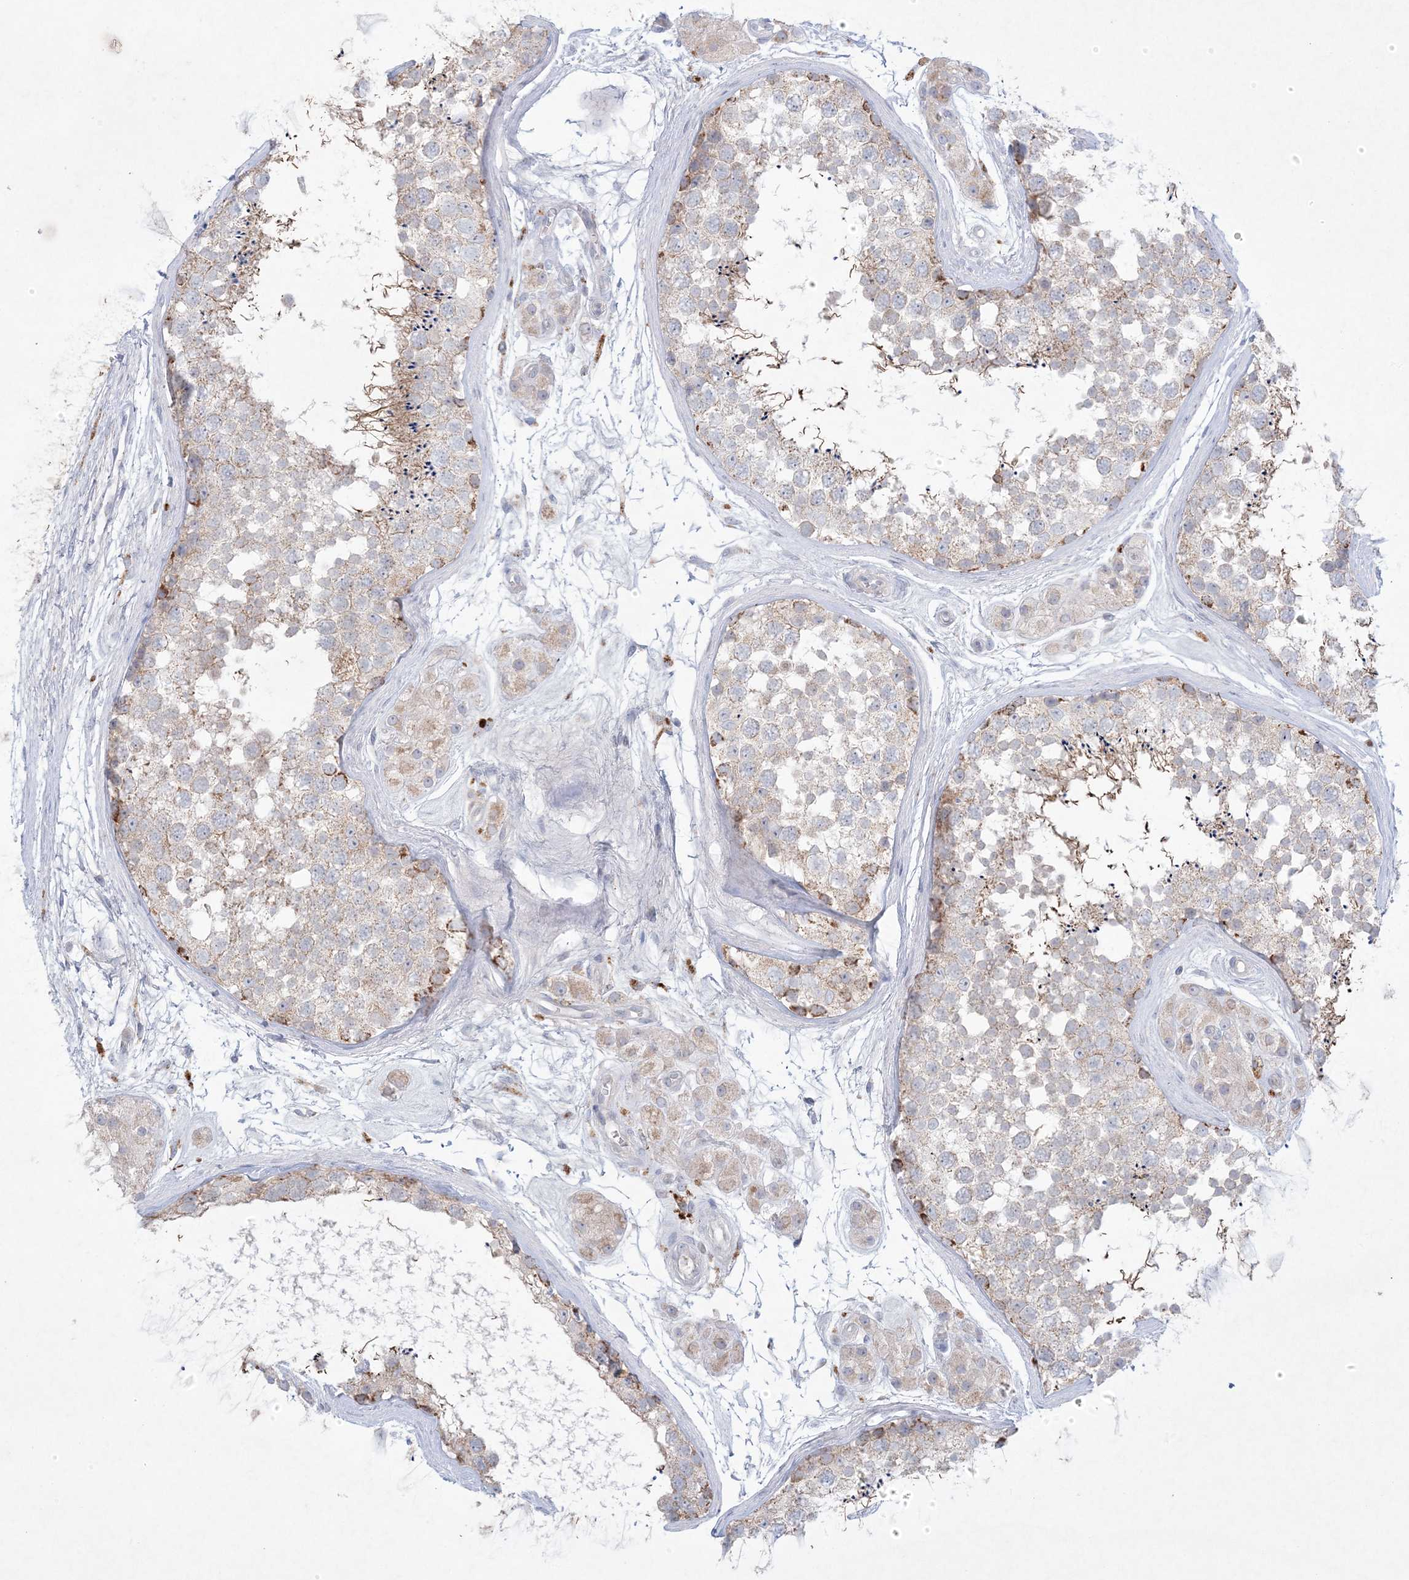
{"staining": {"intensity": "moderate", "quantity": "<25%", "location": "cytoplasmic/membranous"}, "tissue": "testis", "cell_type": "Cells in seminiferous ducts", "image_type": "normal", "snomed": [{"axis": "morphology", "description": "Normal tissue, NOS"}, {"axis": "topography", "description": "Testis"}], "caption": "A high-resolution image shows immunohistochemistry staining of unremarkable testis, which reveals moderate cytoplasmic/membranous expression in about <25% of cells in seminiferous ducts.", "gene": "KCTD6", "patient": {"sex": "male", "age": 56}}